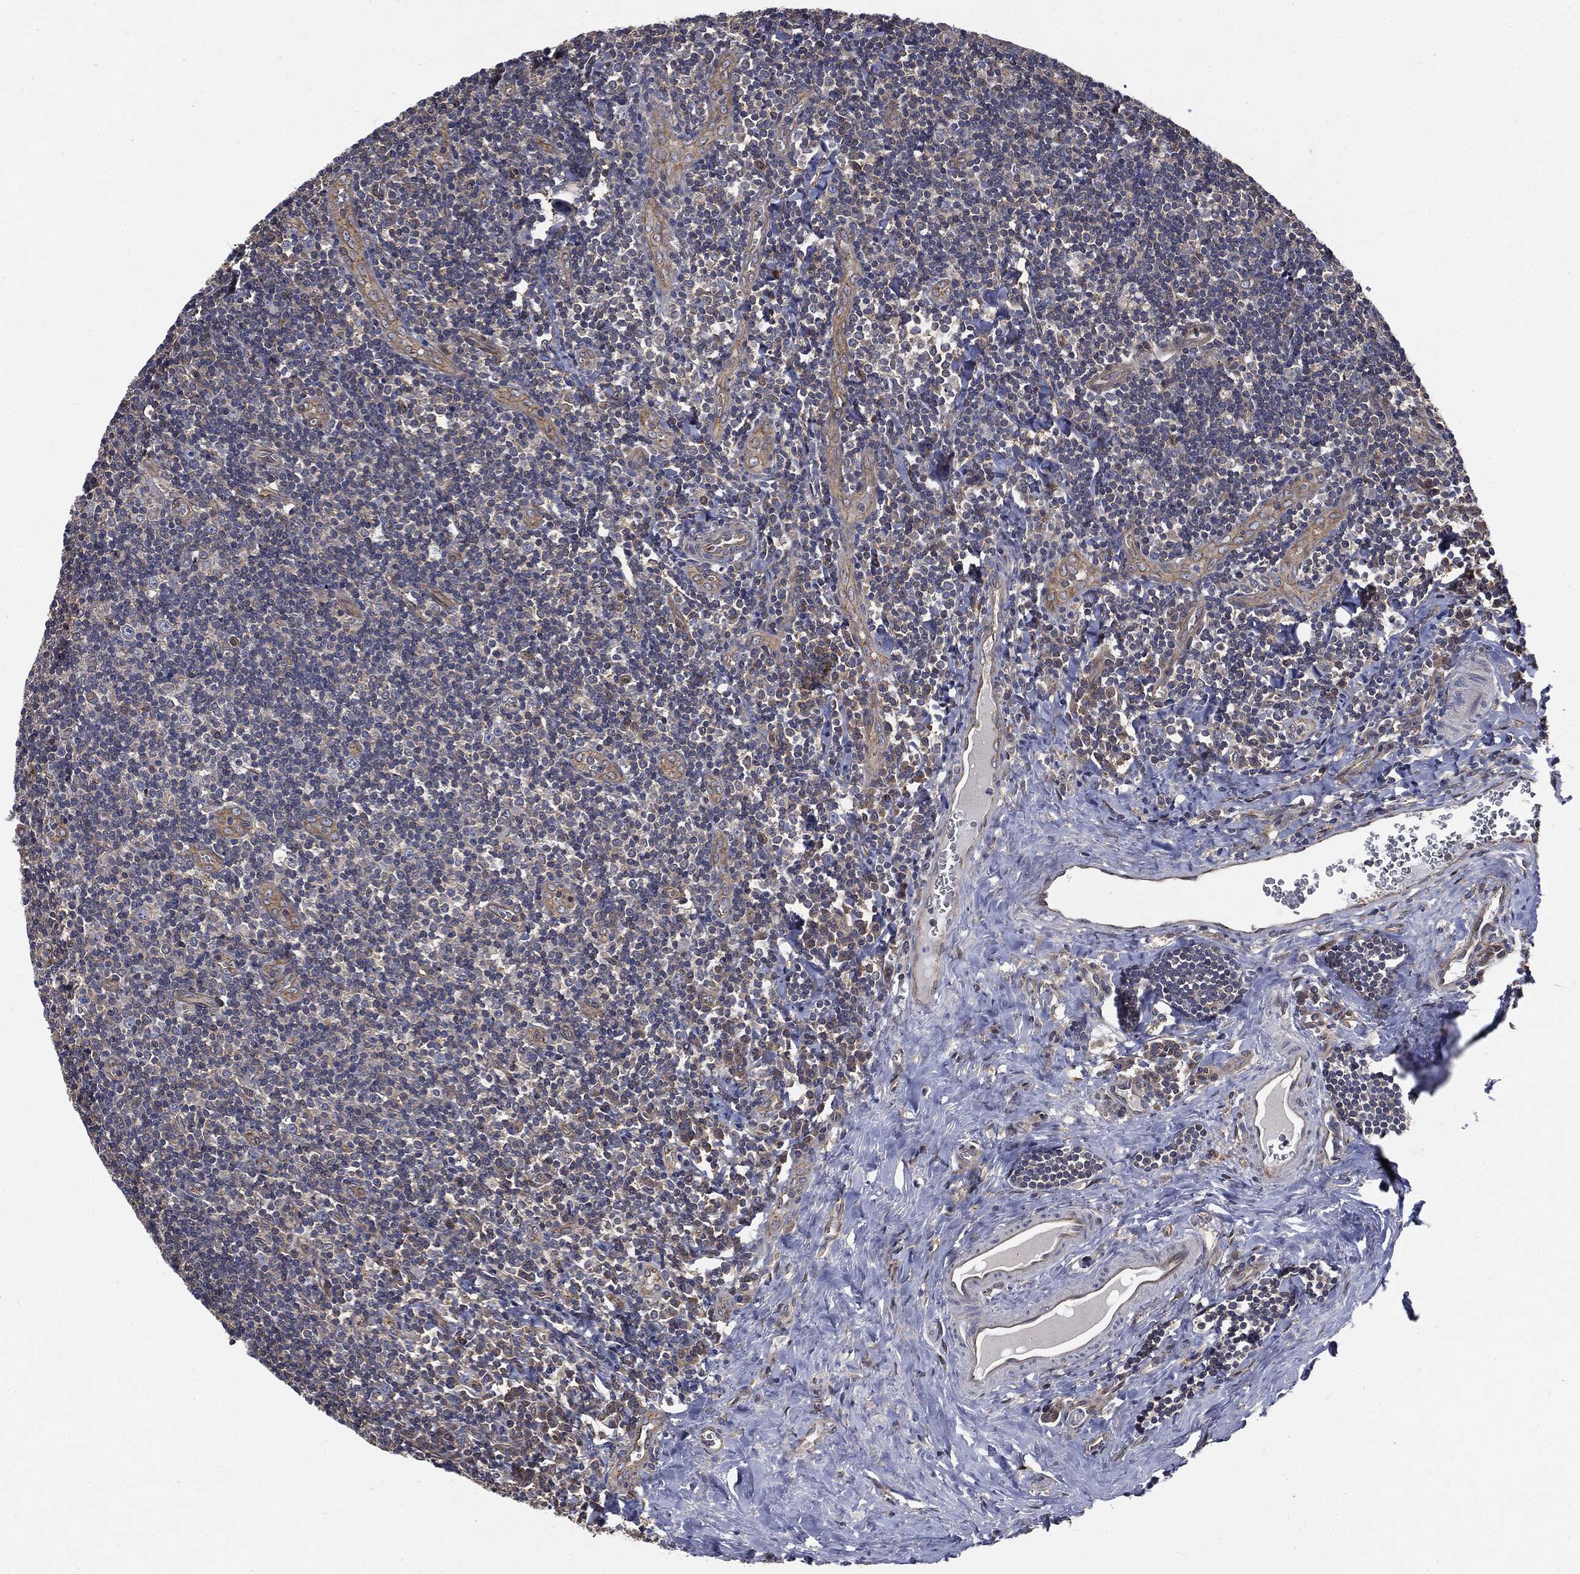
{"staining": {"intensity": "negative", "quantity": "none", "location": "none"}, "tissue": "tonsil", "cell_type": "Germinal center cells", "image_type": "normal", "snomed": [{"axis": "morphology", "description": "Normal tissue, NOS"}, {"axis": "morphology", "description": "Inflammation, NOS"}, {"axis": "topography", "description": "Tonsil"}], "caption": "IHC histopathology image of unremarkable tonsil: human tonsil stained with DAB displays no significant protein positivity in germinal center cells.", "gene": "EPS15L1", "patient": {"sex": "female", "age": 31}}